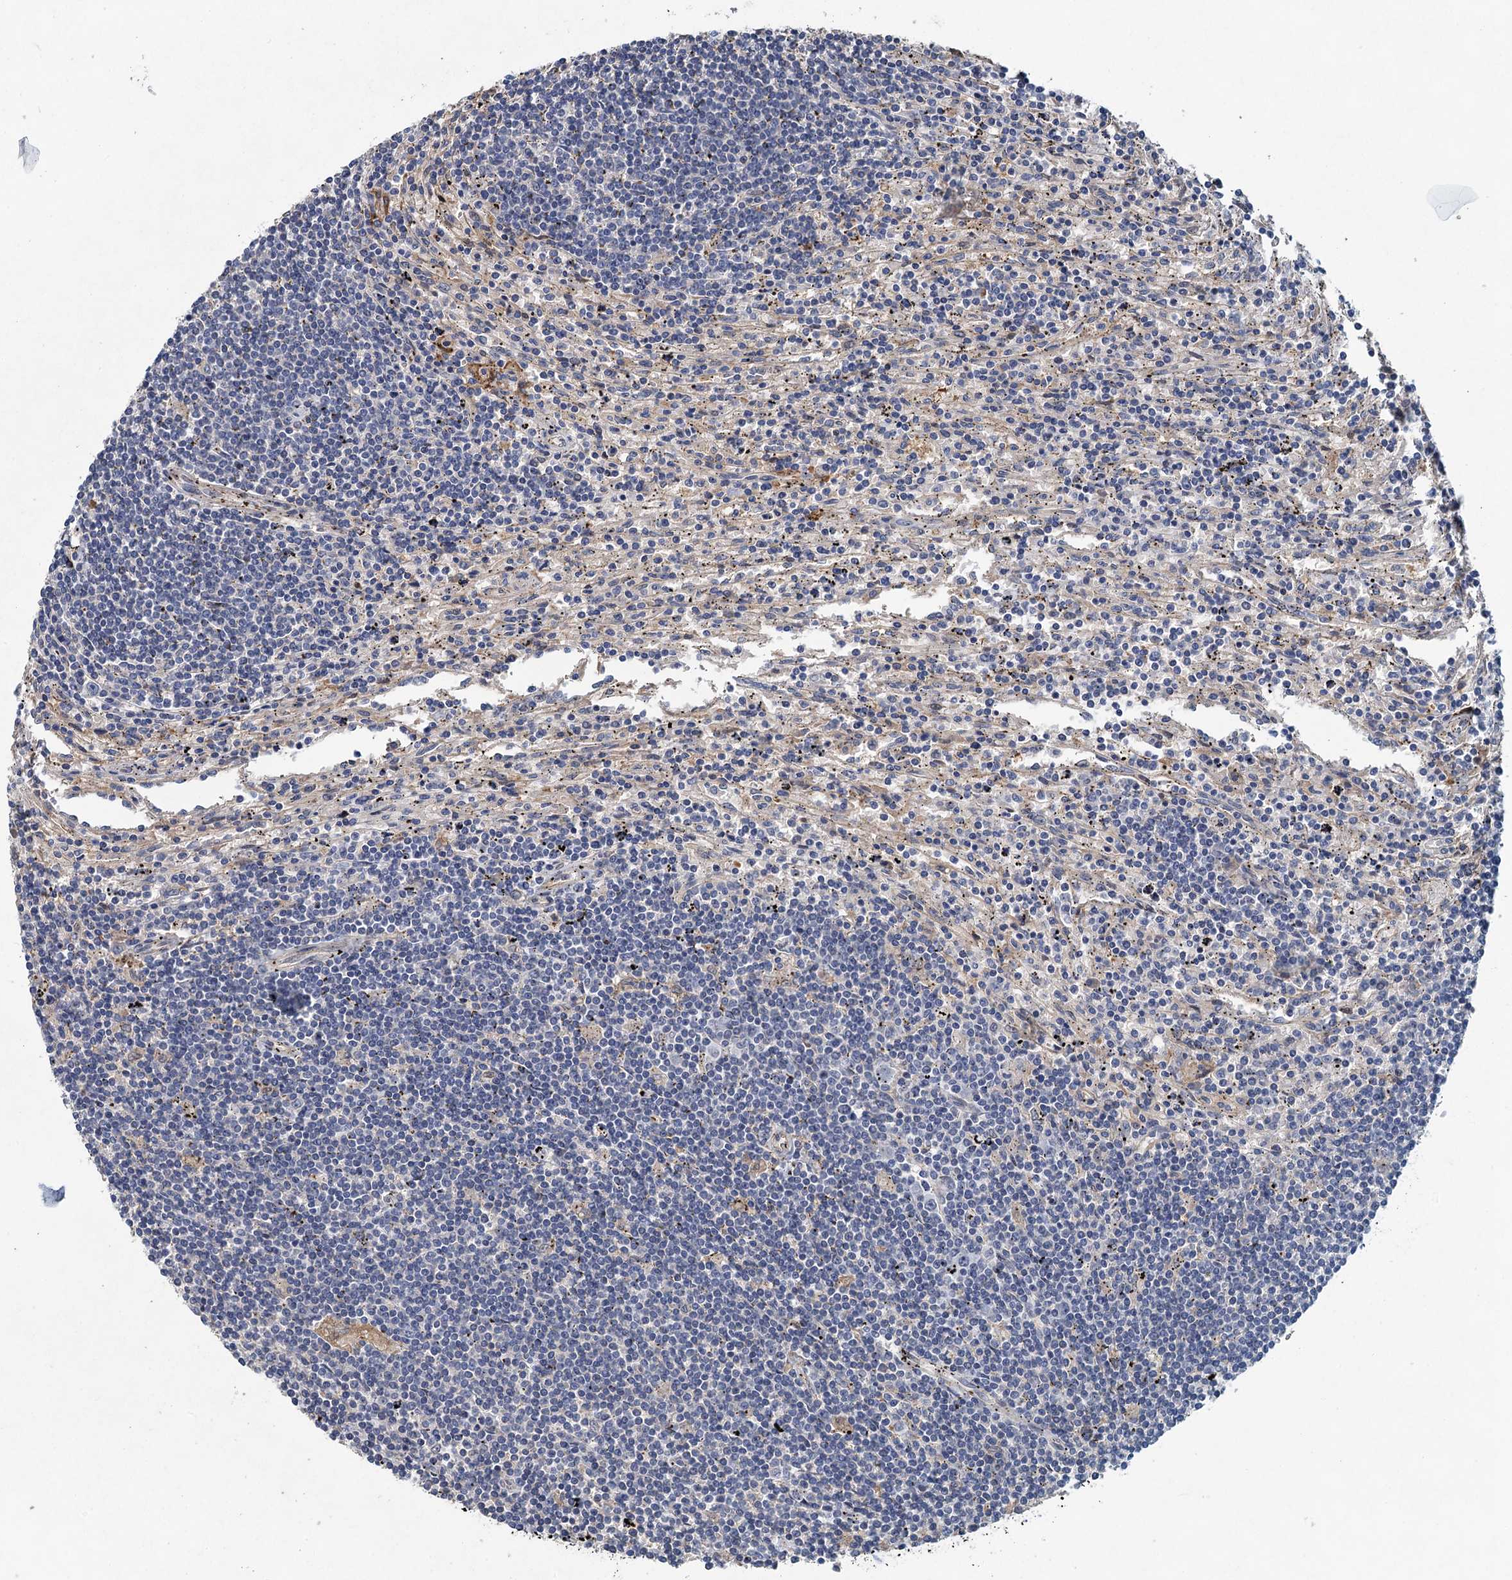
{"staining": {"intensity": "negative", "quantity": "none", "location": "none"}, "tissue": "lymphoma", "cell_type": "Tumor cells", "image_type": "cancer", "snomed": [{"axis": "morphology", "description": "Malignant lymphoma, non-Hodgkin's type, Low grade"}, {"axis": "topography", "description": "Spleen"}], "caption": "A photomicrograph of human lymphoma is negative for staining in tumor cells.", "gene": "RSAD2", "patient": {"sex": "male", "age": 76}}